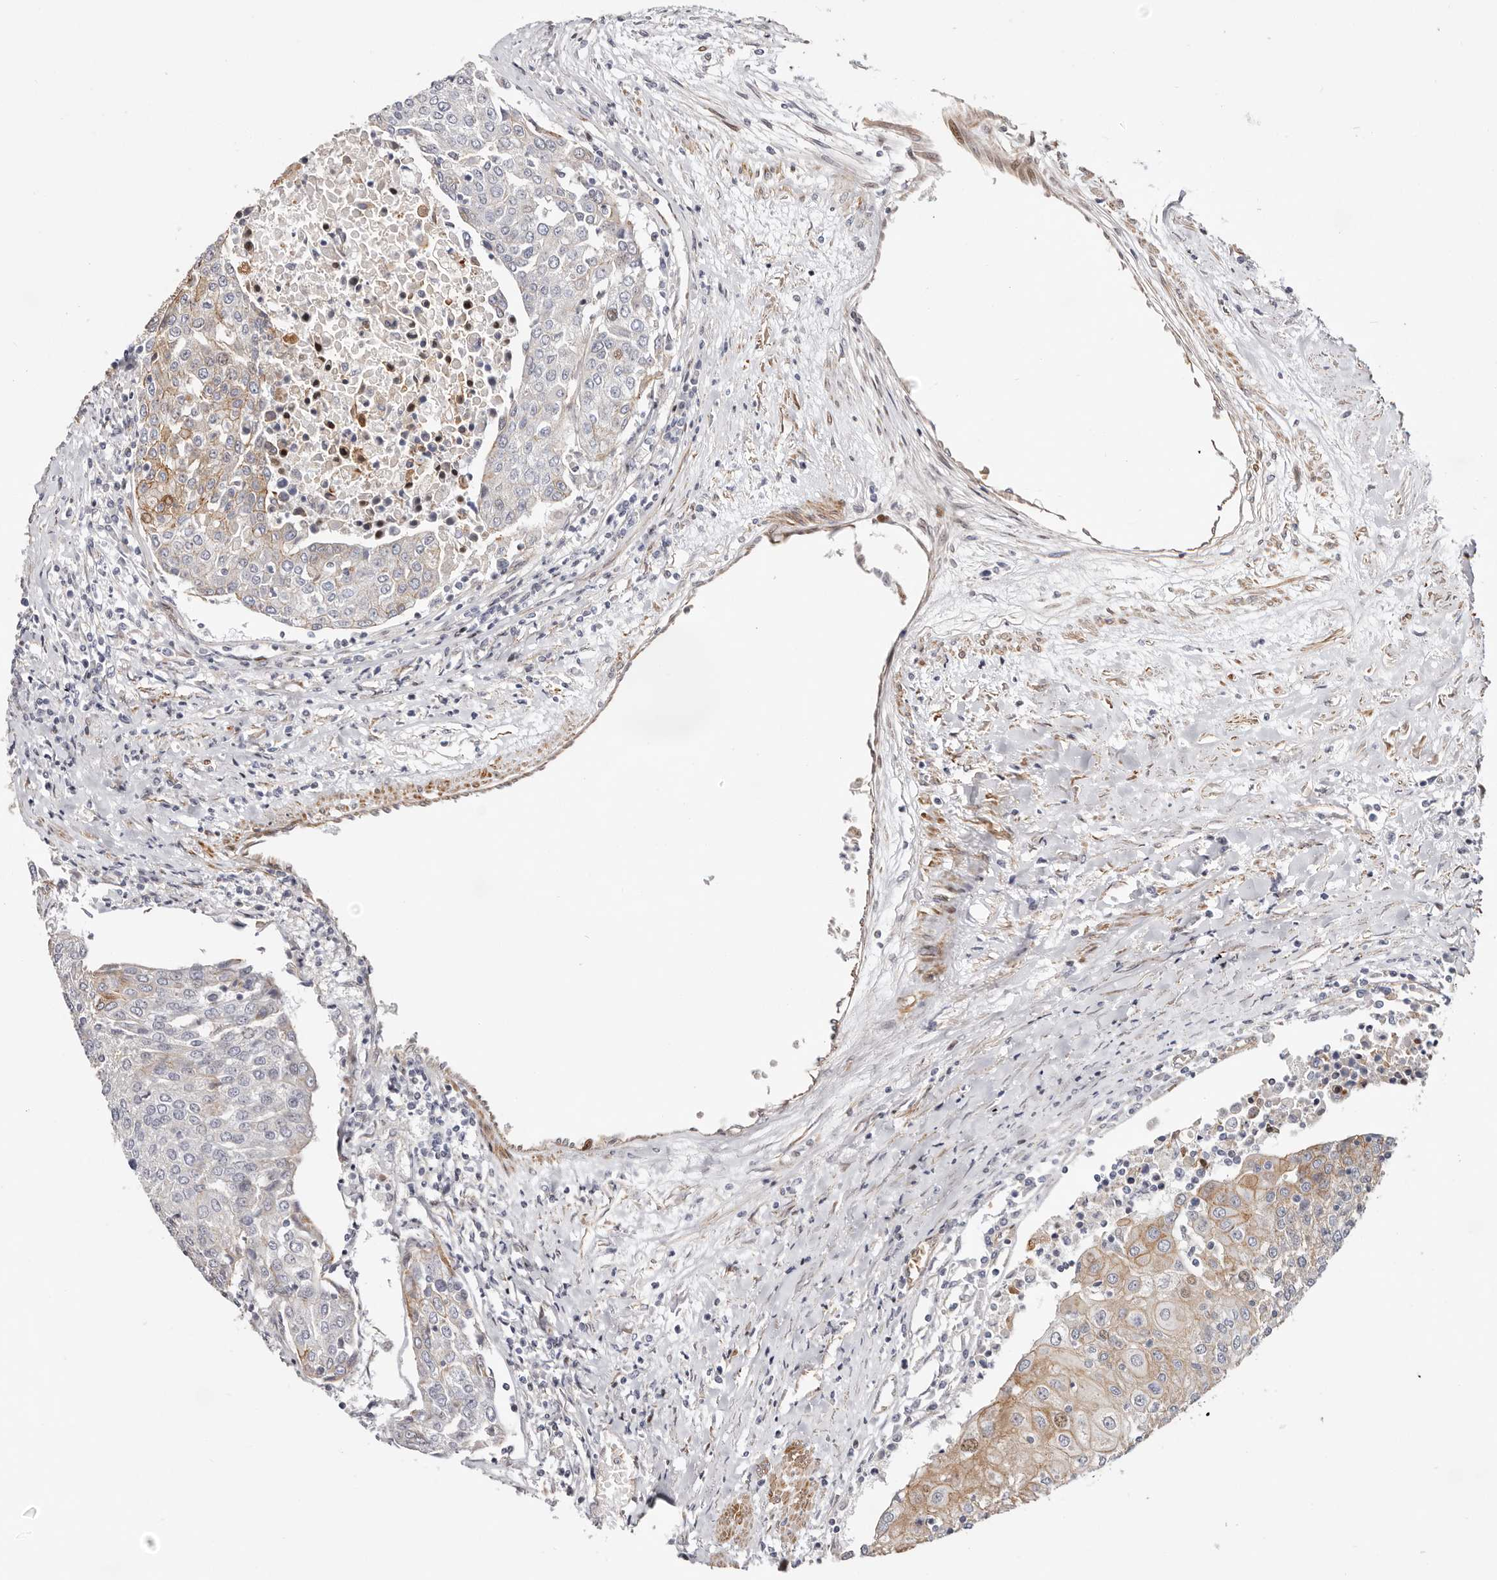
{"staining": {"intensity": "weak", "quantity": "25%-75%", "location": "cytoplasmic/membranous,nuclear"}, "tissue": "urothelial cancer", "cell_type": "Tumor cells", "image_type": "cancer", "snomed": [{"axis": "morphology", "description": "Urothelial carcinoma, High grade"}, {"axis": "topography", "description": "Urinary bladder"}], "caption": "Protein analysis of urothelial carcinoma (high-grade) tissue reveals weak cytoplasmic/membranous and nuclear expression in approximately 25%-75% of tumor cells.", "gene": "EPHX3", "patient": {"sex": "female", "age": 85}}